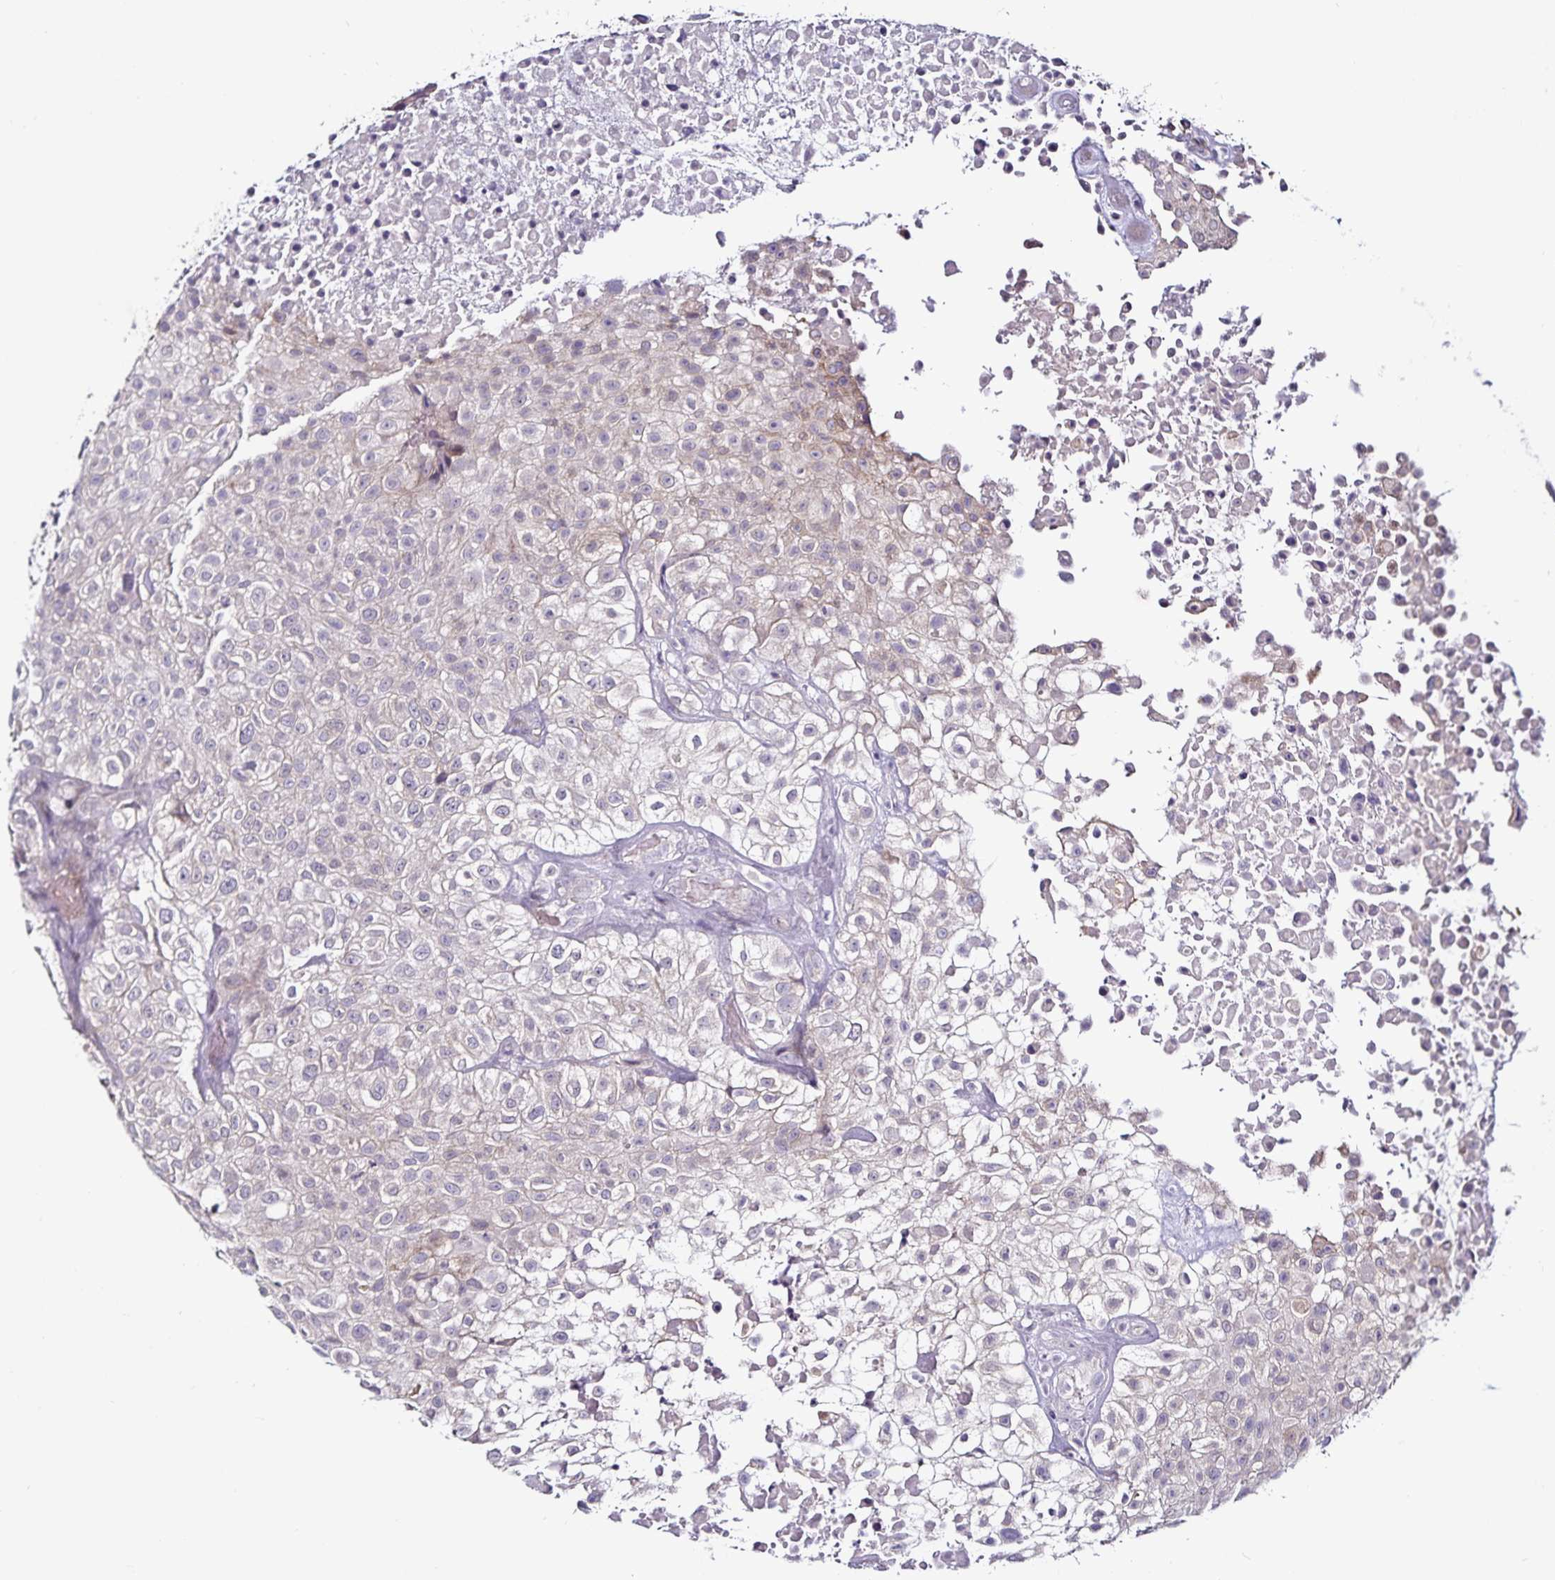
{"staining": {"intensity": "negative", "quantity": "none", "location": "none"}, "tissue": "urothelial cancer", "cell_type": "Tumor cells", "image_type": "cancer", "snomed": [{"axis": "morphology", "description": "Urothelial carcinoma, High grade"}, {"axis": "topography", "description": "Urinary bladder"}], "caption": "Human urothelial carcinoma (high-grade) stained for a protein using immunohistochemistry (IHC) reveals no expression in tumor cells.", "gene": "ACSL5", "patient": {"sex": "male", "age": 56}}